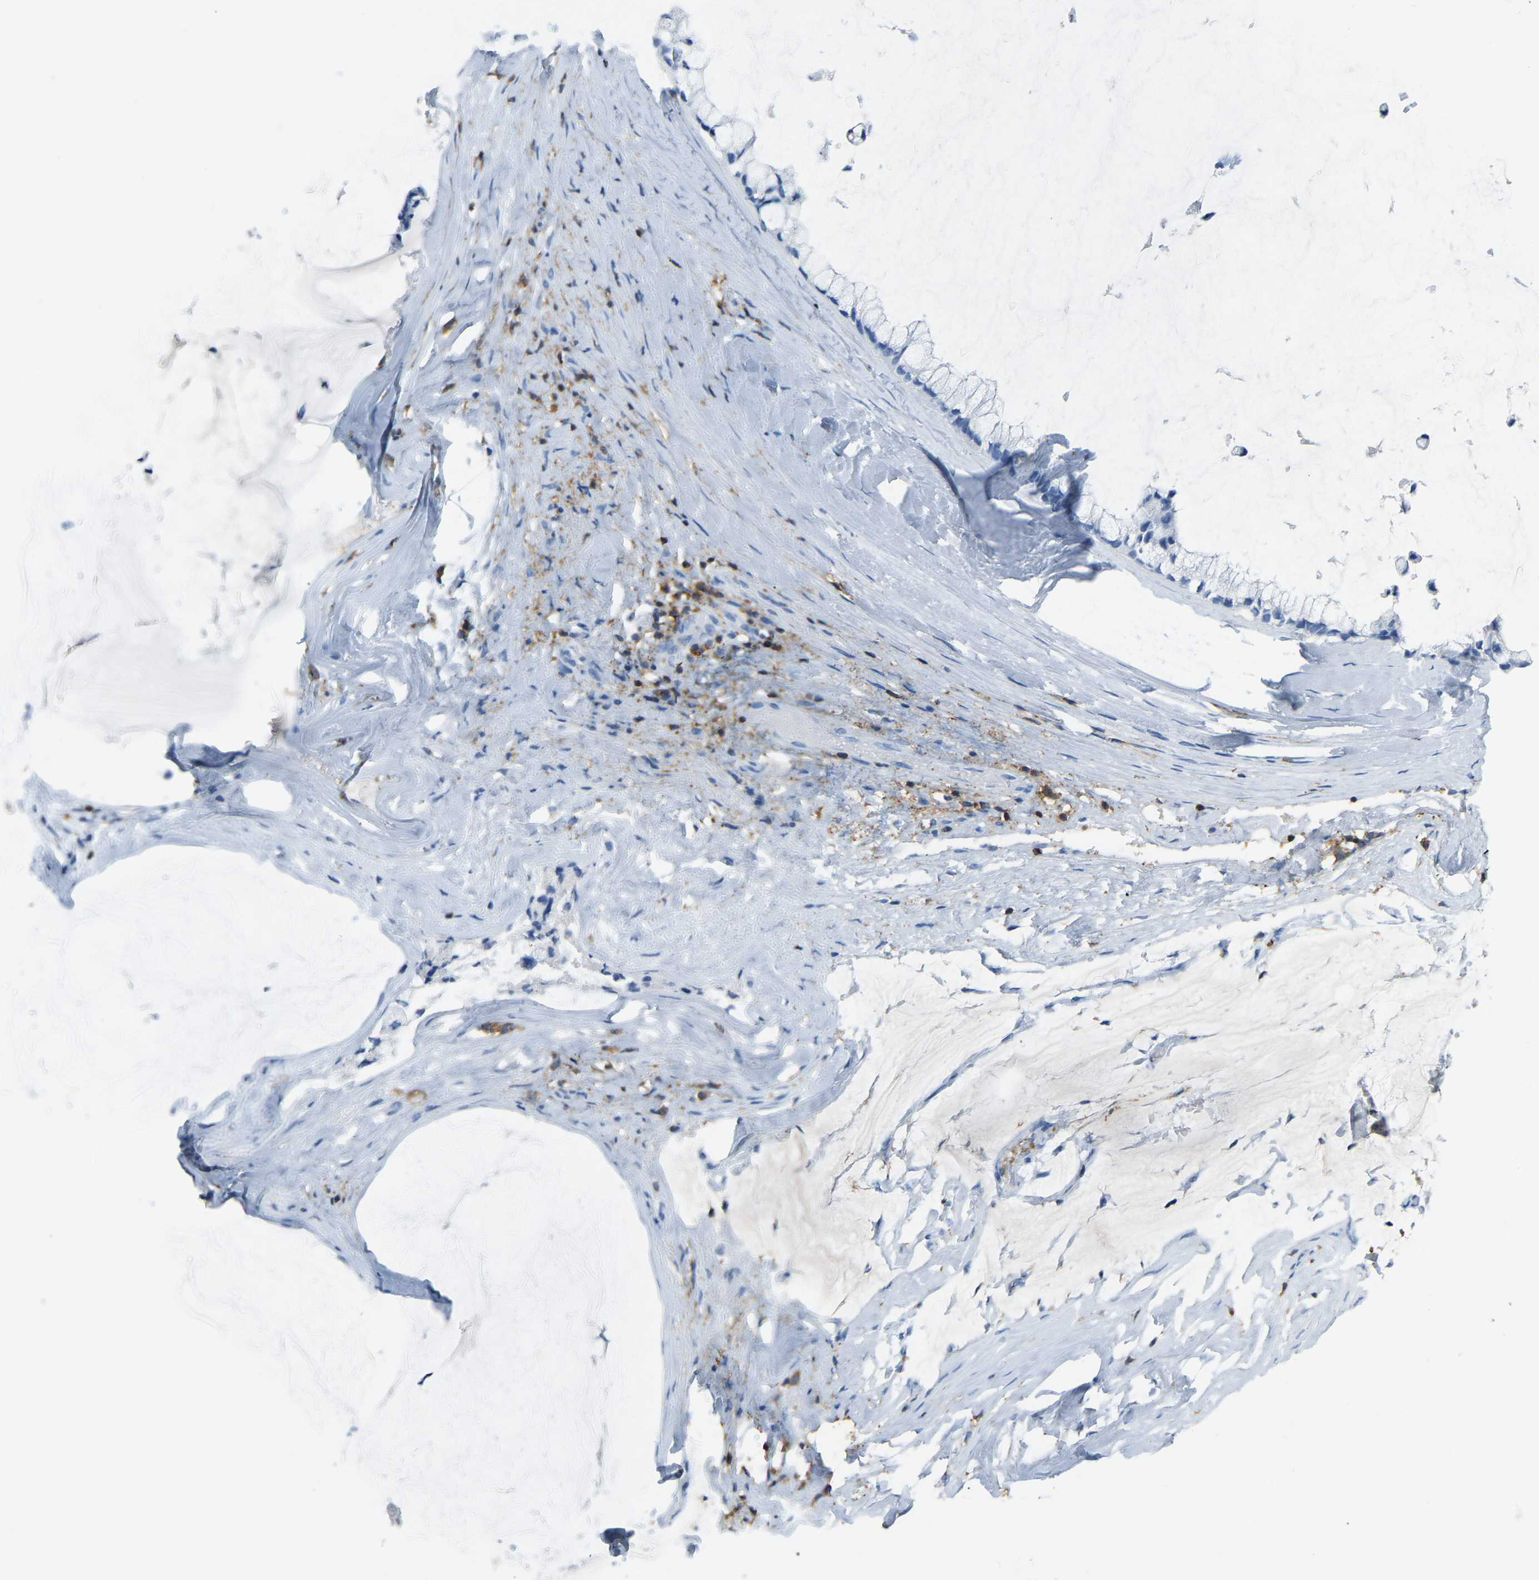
{"staining": {"intensity": "negative", "quantity": "none", "location": "none"}, "tissue": "ovarian cancer", "cell_type": "Tumor cells", "image_type": "cancer", "snomed": [{"axis": "morphology", "description": "Cystadenocarcinoma, mucinous, NOS"}, {"axis": "topography", "description": "Ovary"}], "caption": "A photomicrograph of human ovarian cancer is negative for staining in tumor cells.", "gene": "ARHGAP45", "patient": {"sex": "female", "age": 39}}